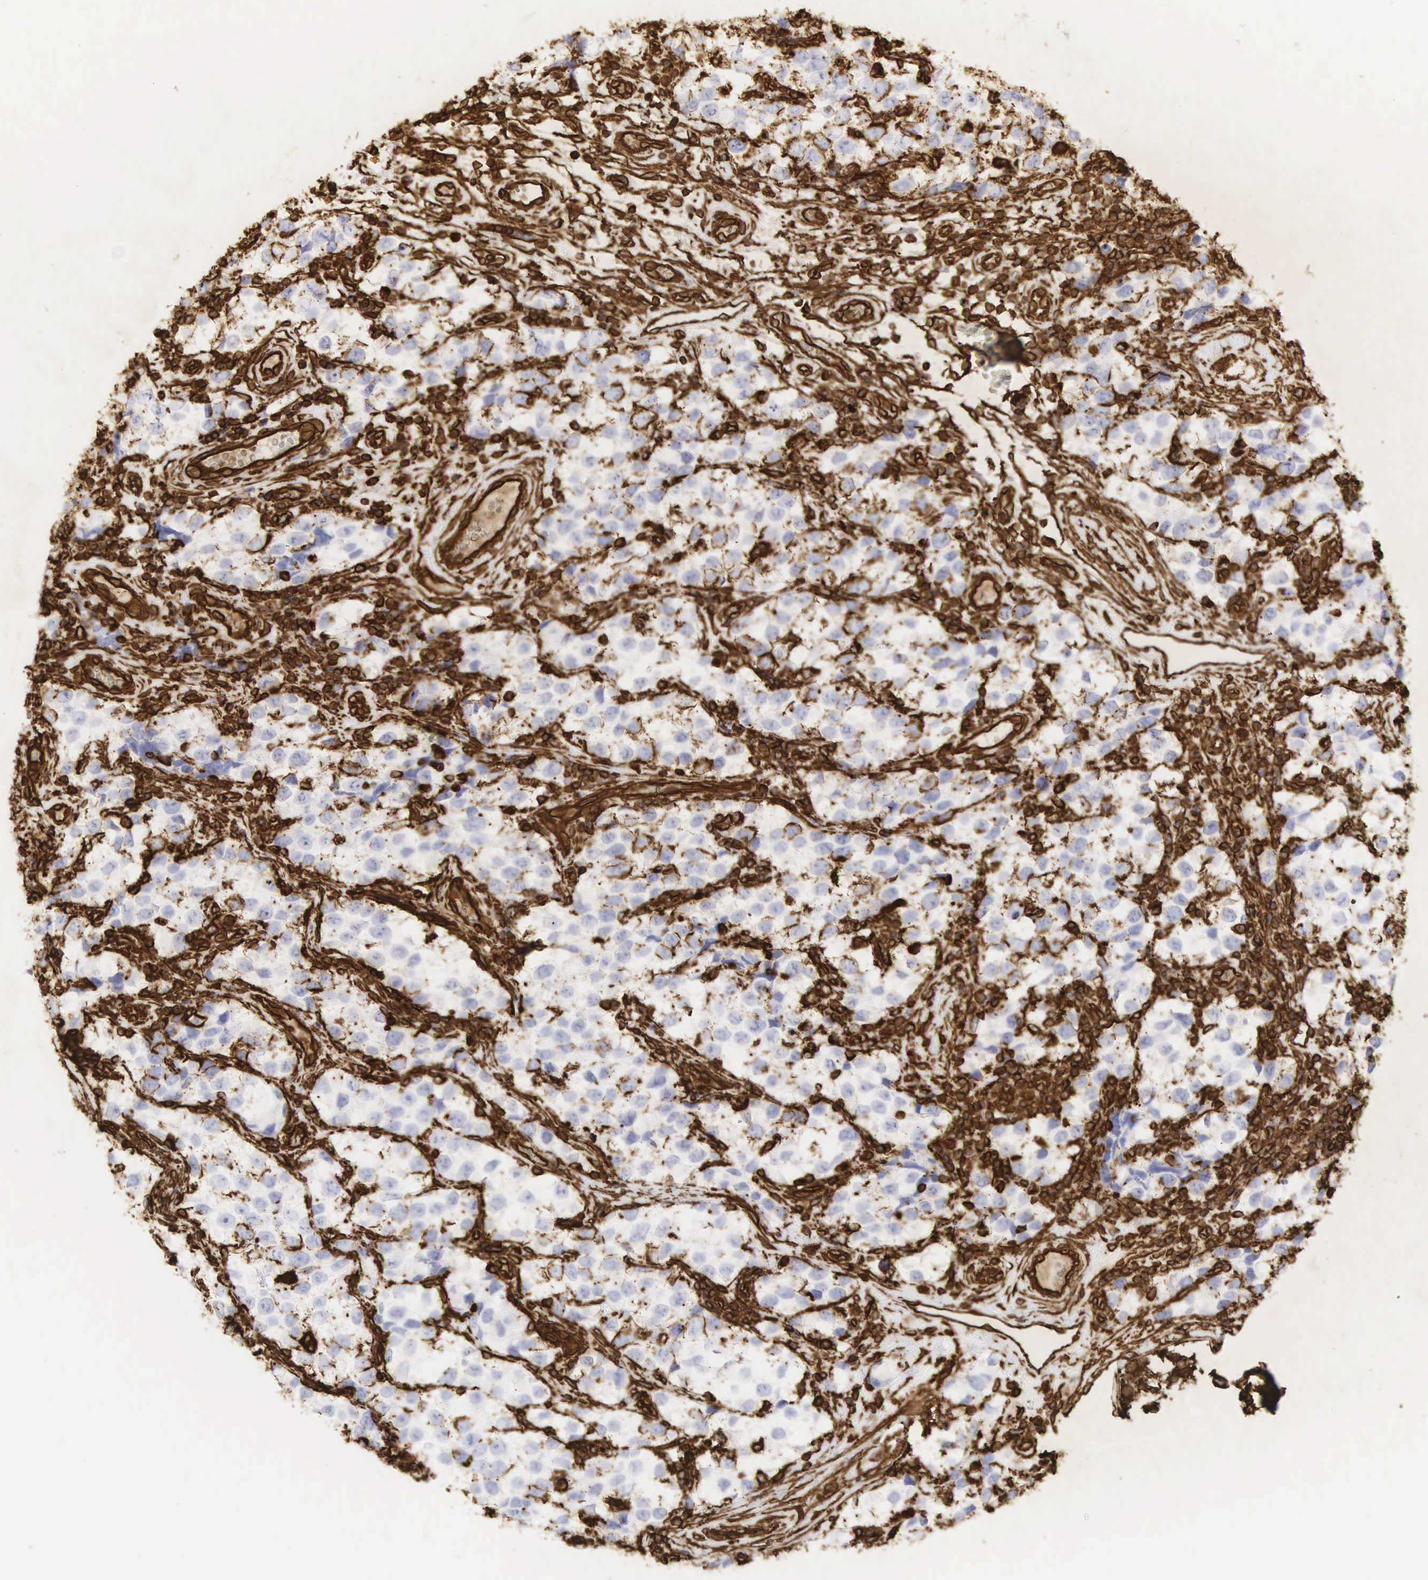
{"staining": {"intensity": "moderate", "quantity": "<25%", "location": "cytoplasmic/membranous"}, "tissue": "testis cancer", "cell_type": "Tumor cells", "image_type": "cancer", "snomed": [{"axis": "morphology", "description": "Seminoma, NOS"}, {"axis": "topography", "description": "Testis"}], "caption": "A brown stain highlights moderate cytoplasmic/membranous positivity of a protein in human testis cancer tumor cells.", "gene": "VIM", "patient": {"sex": "male", "age": 39}}